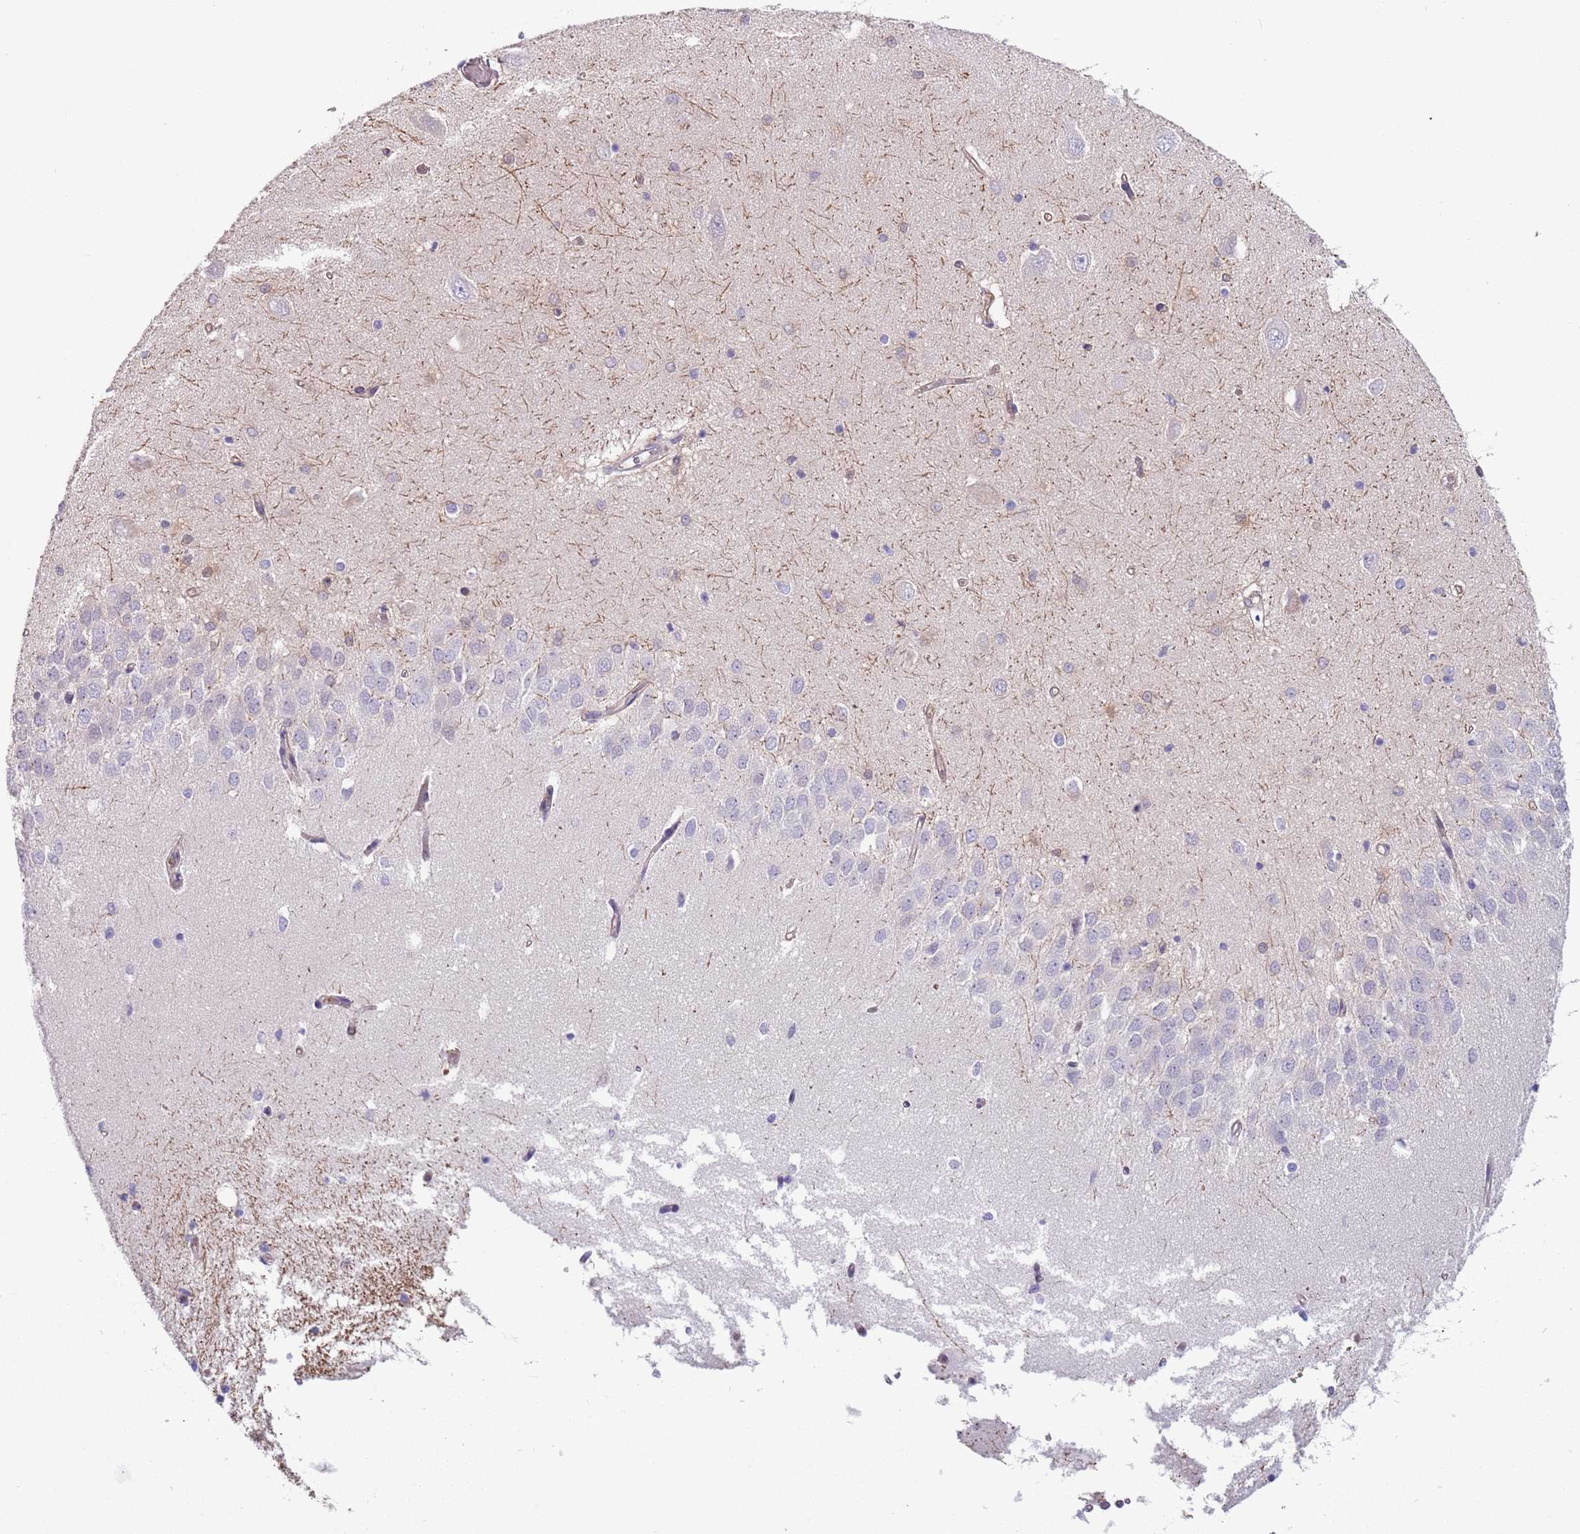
{"staining": {"intensity": "negative", "quantity": "none", "location": "none"}, "tissue": "hippocampus", "cell_type": "Glial cells", "image_type": "normal", "snomed": [{"axis": "morphology", "description": "Normal tissue, NOS"}, {"axis": "topography", "description": "Hippocampus"}], "caption": "The immunohistochemistry image has no significant positivity in glial cells of hippocampus.", "gene": "GSDMD", "patient": {"sex": "male", "age": 45}}